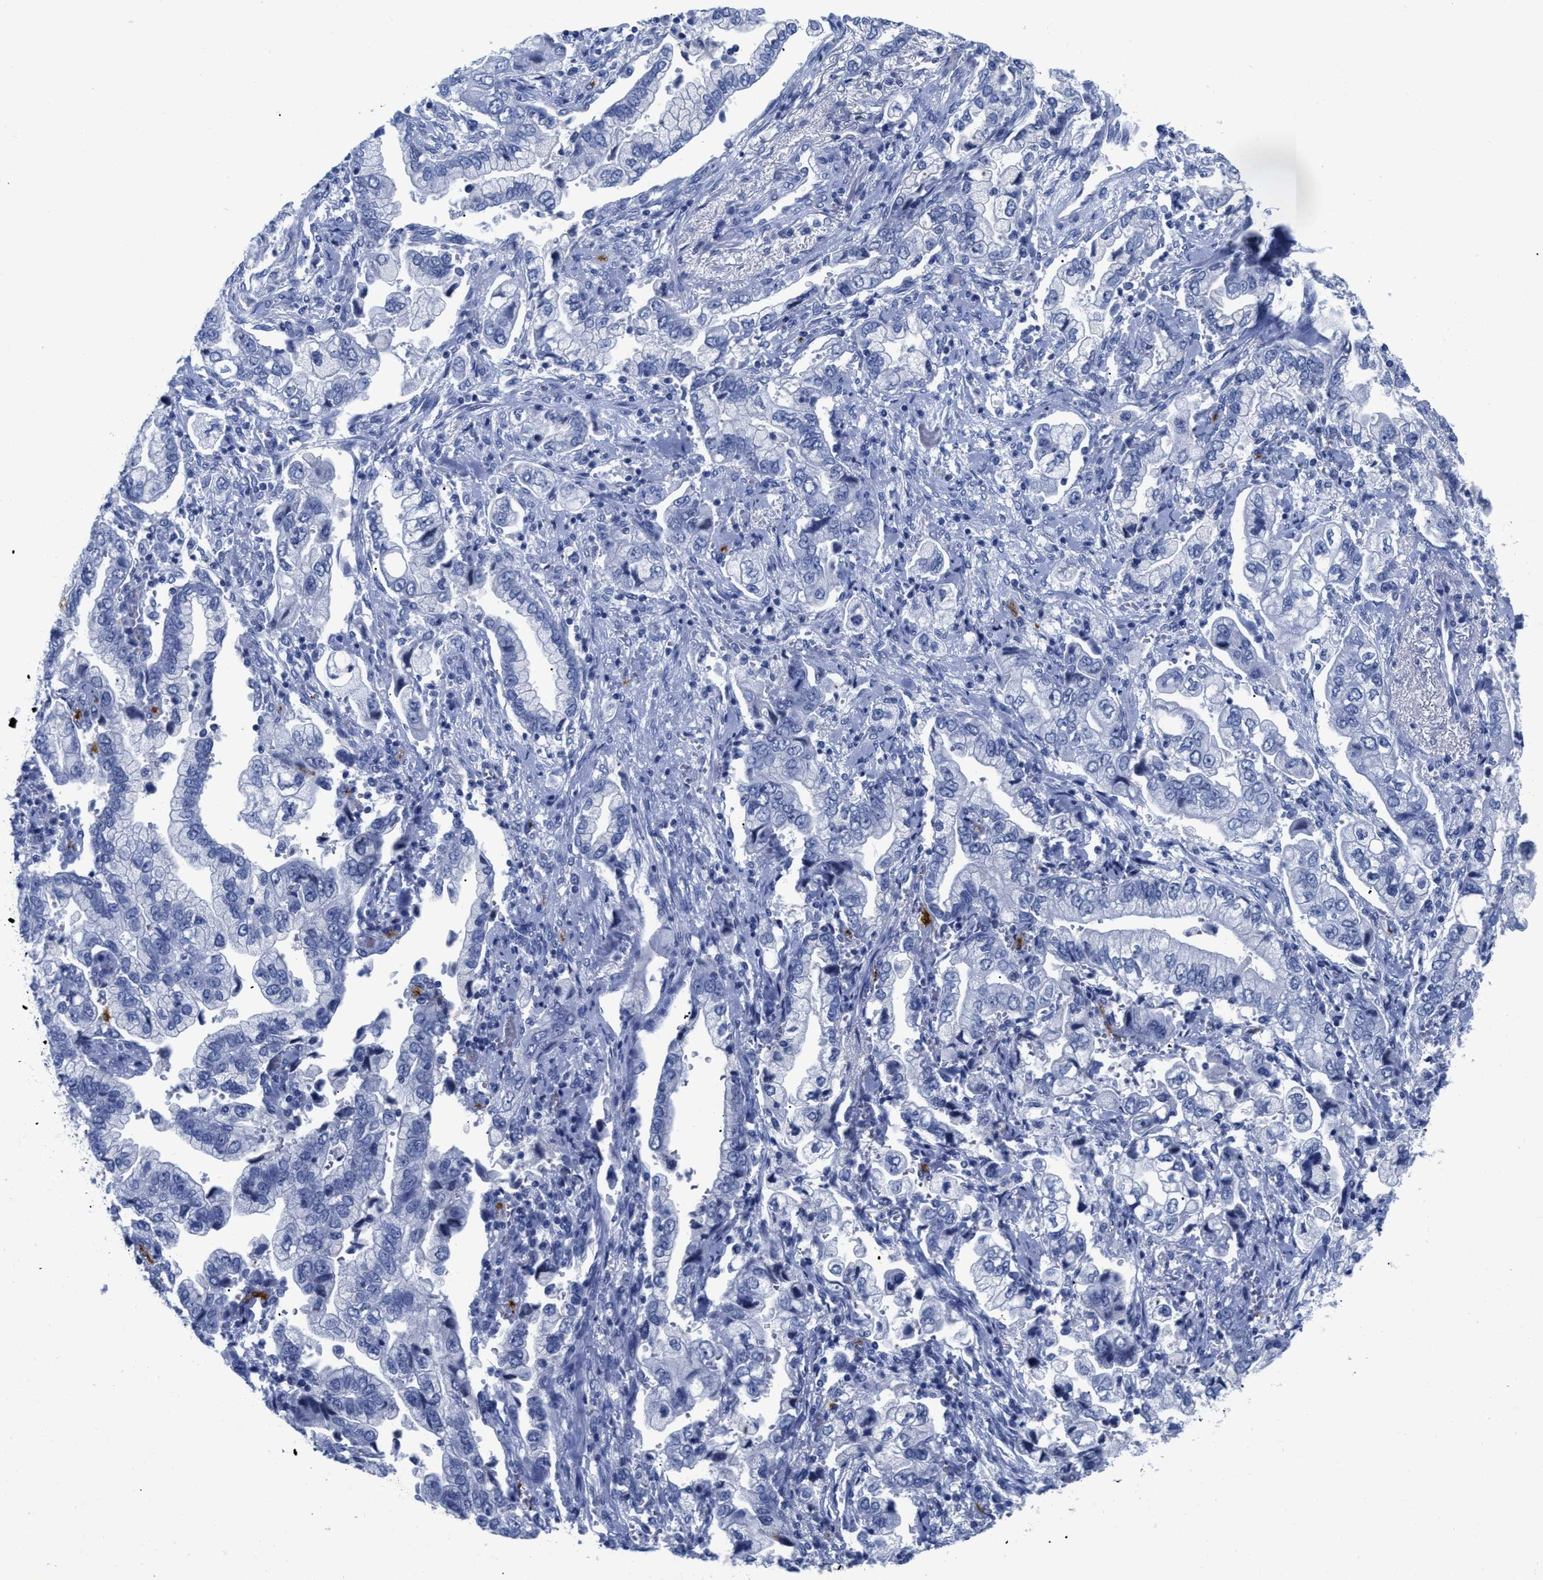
{"staining": {"intensity": "negative", "quantity": "none", "location": "none"}, "tissue": "stomach cancer", "cell_type": "Tumor cells", "image_type": "cancer", "snomed": [{"axis": "morphology", "description": "Normal tissue, NOS"}, {"axis": "morphology", "description": "Adenocarcinoma, NOS"}, {"axis": "topography", "description": "Stomach"}], "caption": "DAB (3,3'-diaminobenzidine) immunohistochemical staining of human stomach adenocarcinoma demonstrates no significant staining in tumor cells.", "gene": "TREML1", "patient": {"sex": "male", "age": 62}}